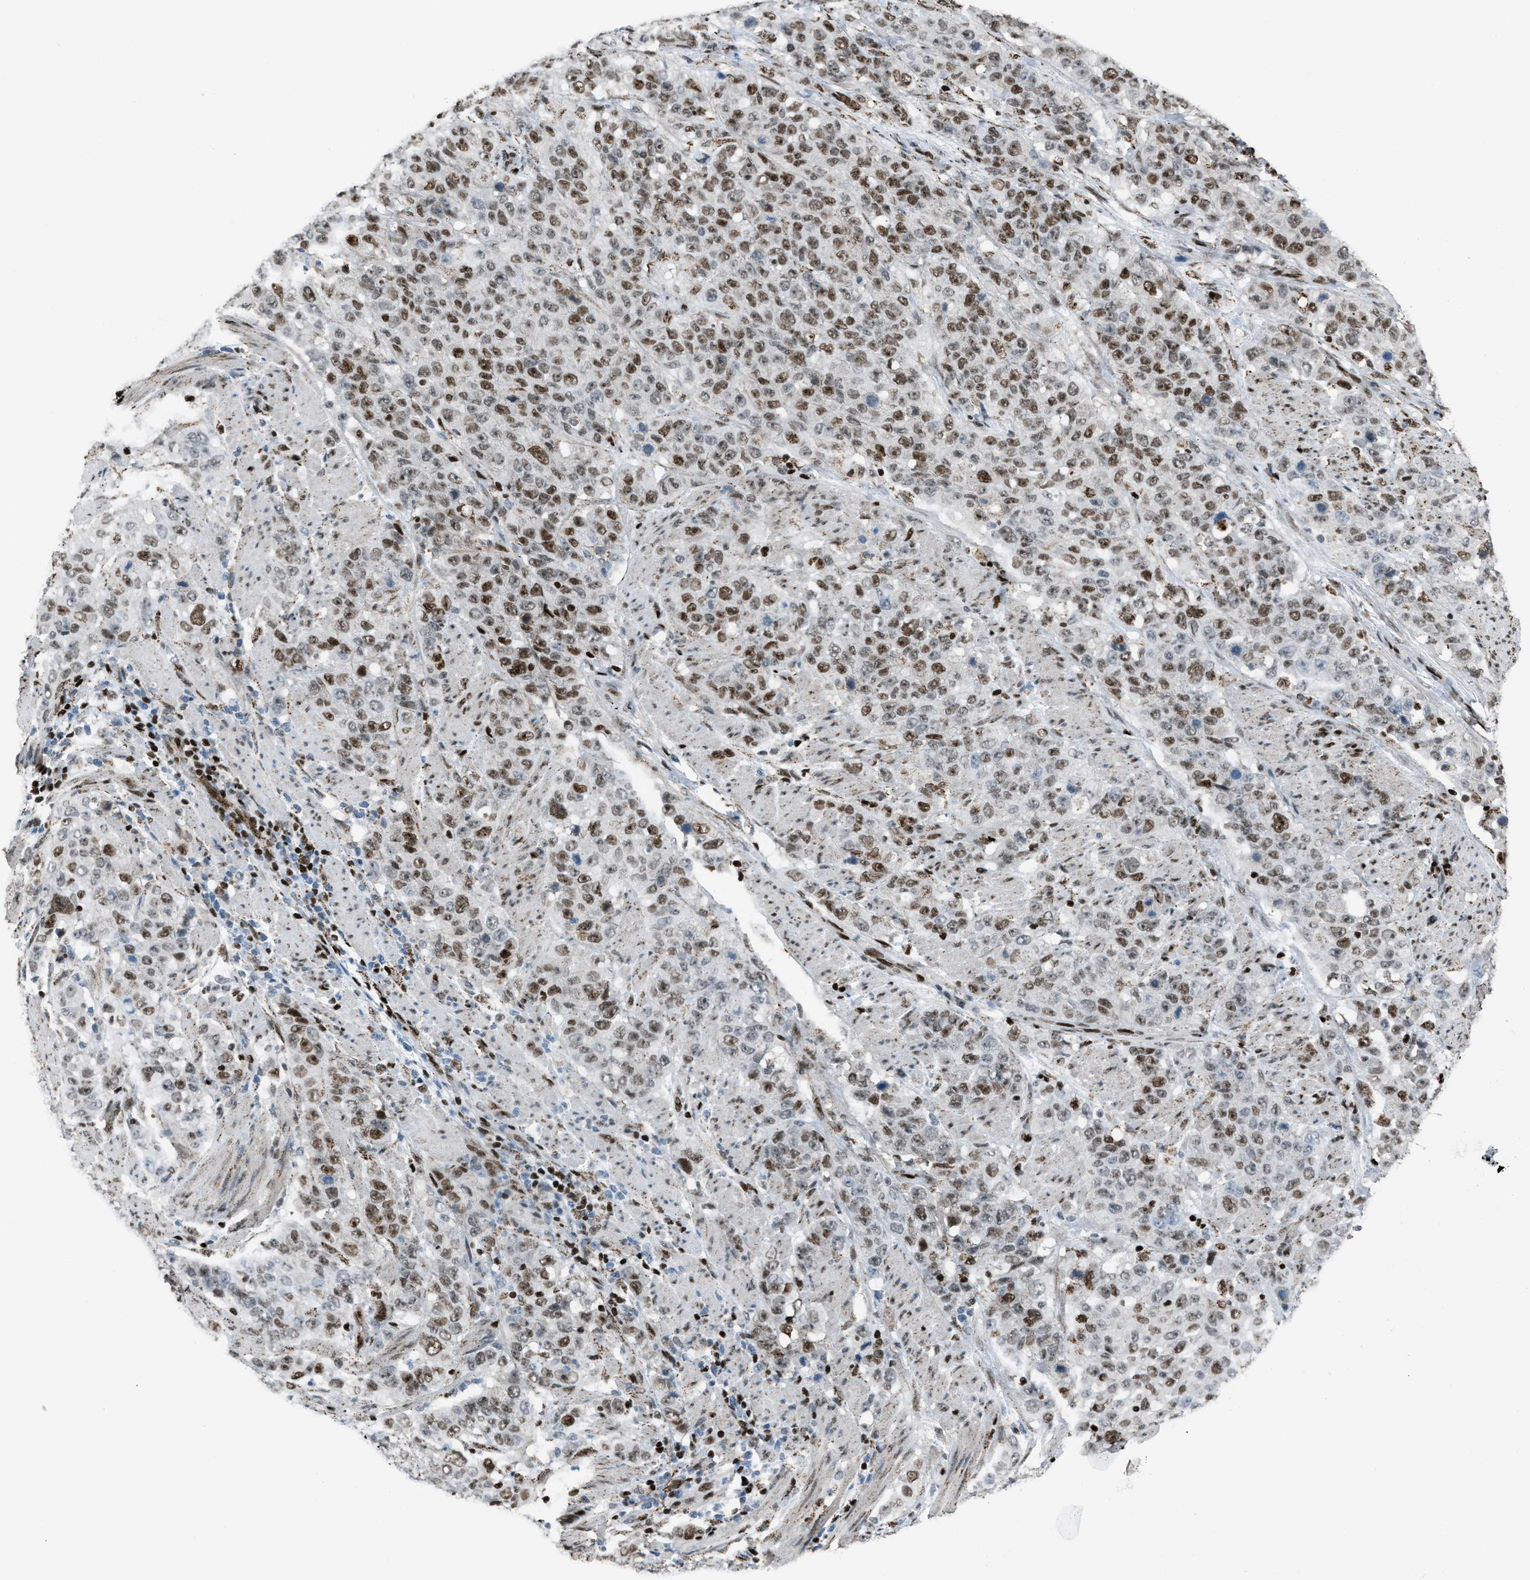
{"staining": {"intensity": "moderate", "quantity": ">75%", "location": "nuclear"}, "tissue": "stomach cancer", "cell_type": "Tumor cells", "image_type": "cancer", "snomed": [{"axis": "morphology", "description": "Adenocarcinoma, NOS"}, {"axis": "topography", "description": "Stomach"}], "caption": "IHC (DAB) staining of human stomach adenocarcinoma reveals moderate nuclear protein staining in approximately >75% of tumor cells.", "gene": "SLFN5", "patient": {"sex": "male", "age": 48}}